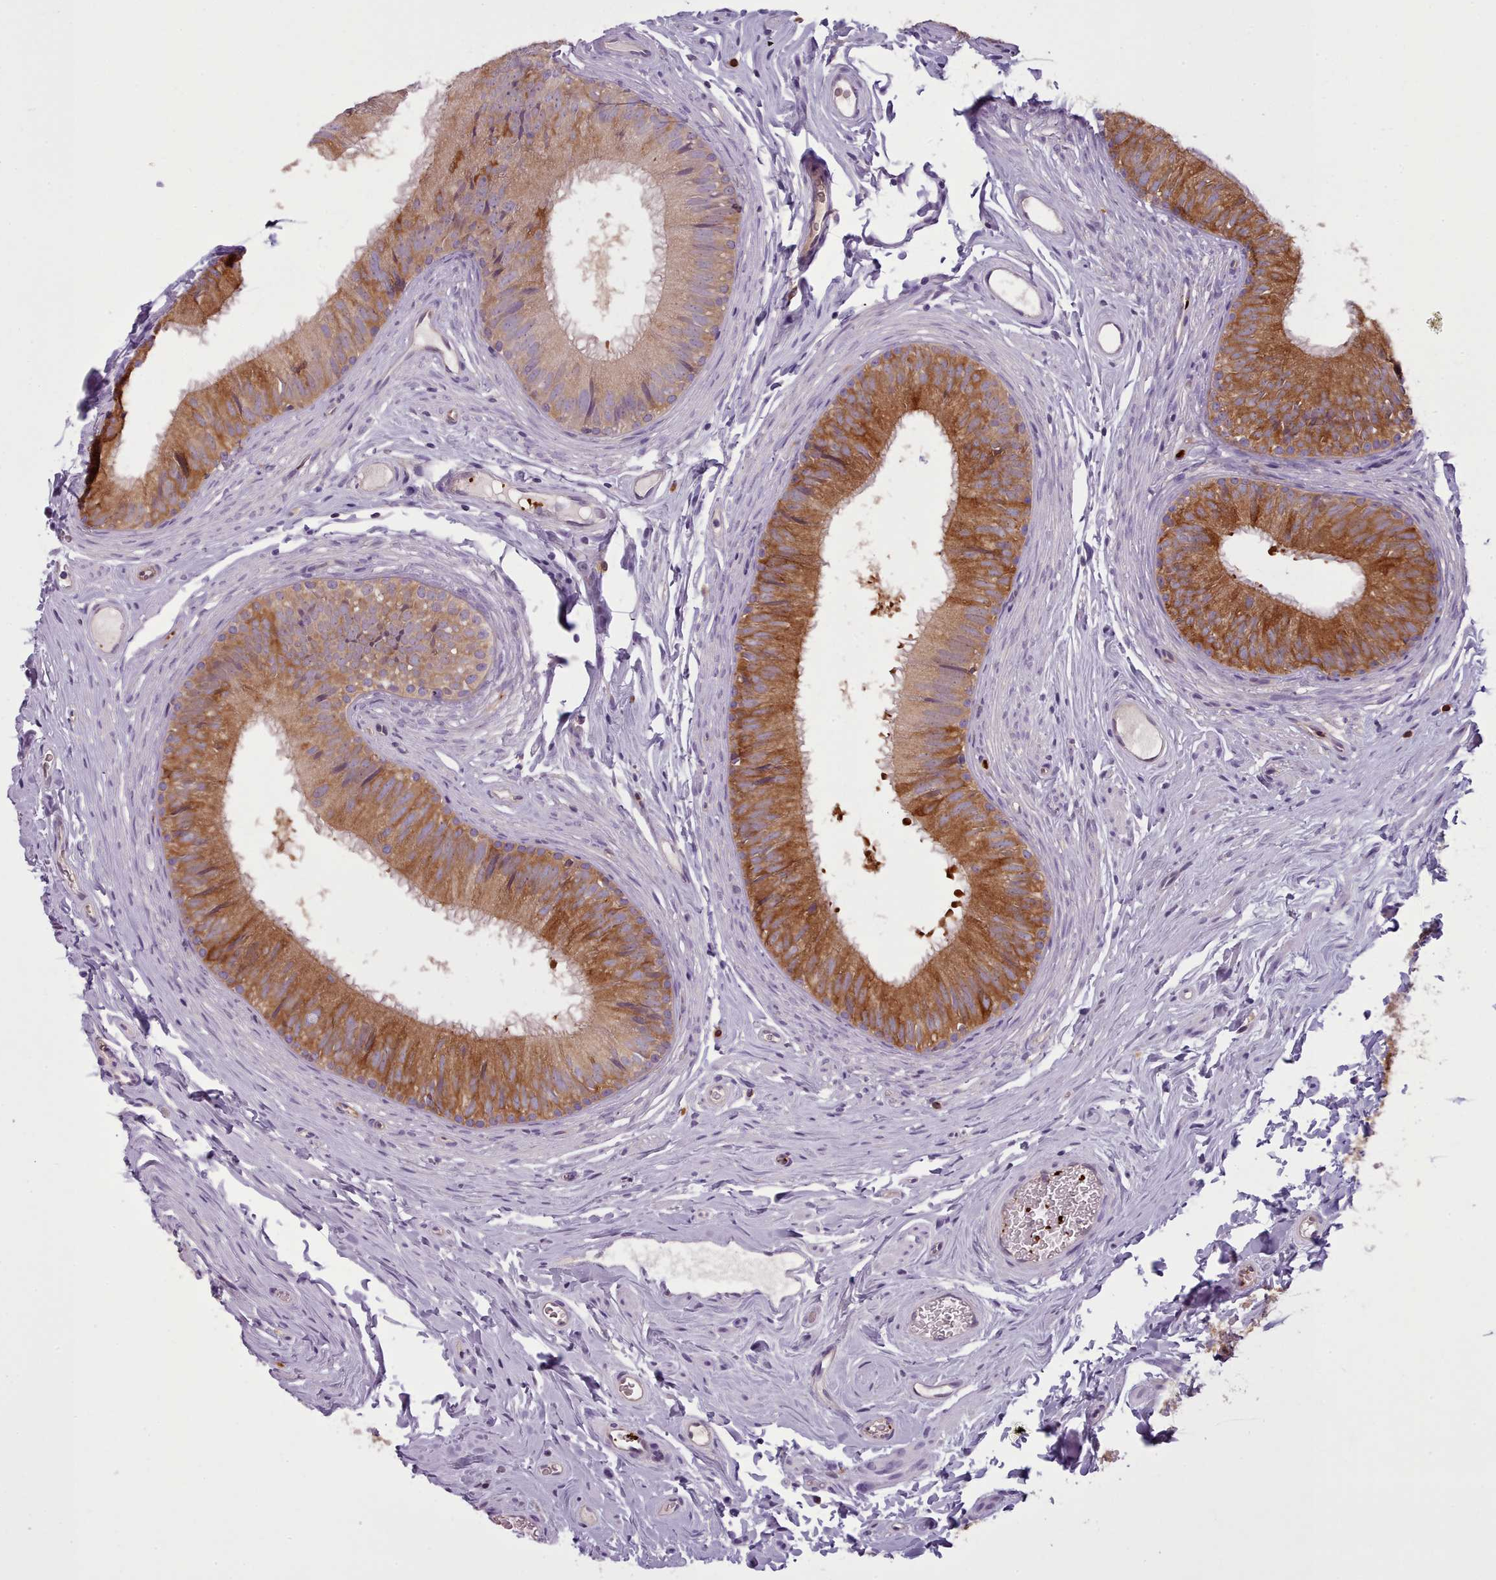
{"staining": {"intensity": "strong", "quantity": "25%-75%", "location": "cytoplasmic/membranous"}, "tissue": "epididymis", "cell_type": "Glandular cells", "image_type": "normal", "snomed": [{"axis": "morphology", "description": "Normal tissue, NOS"}, {"axis": "topography", "description": "Epididymis, spermatic cord, NOS"}], "caption": "IHC photomicrograph of normal epididymis: human epididymis stained using IHC reveals high levels of strong protein expression localized specifically in the cytoplasmic/membranous of glandular cells, appearing as a cytoplasmic/membranous brown color.", "gene": "NDST2", "patient": {"sex": "male", "age": 25}}